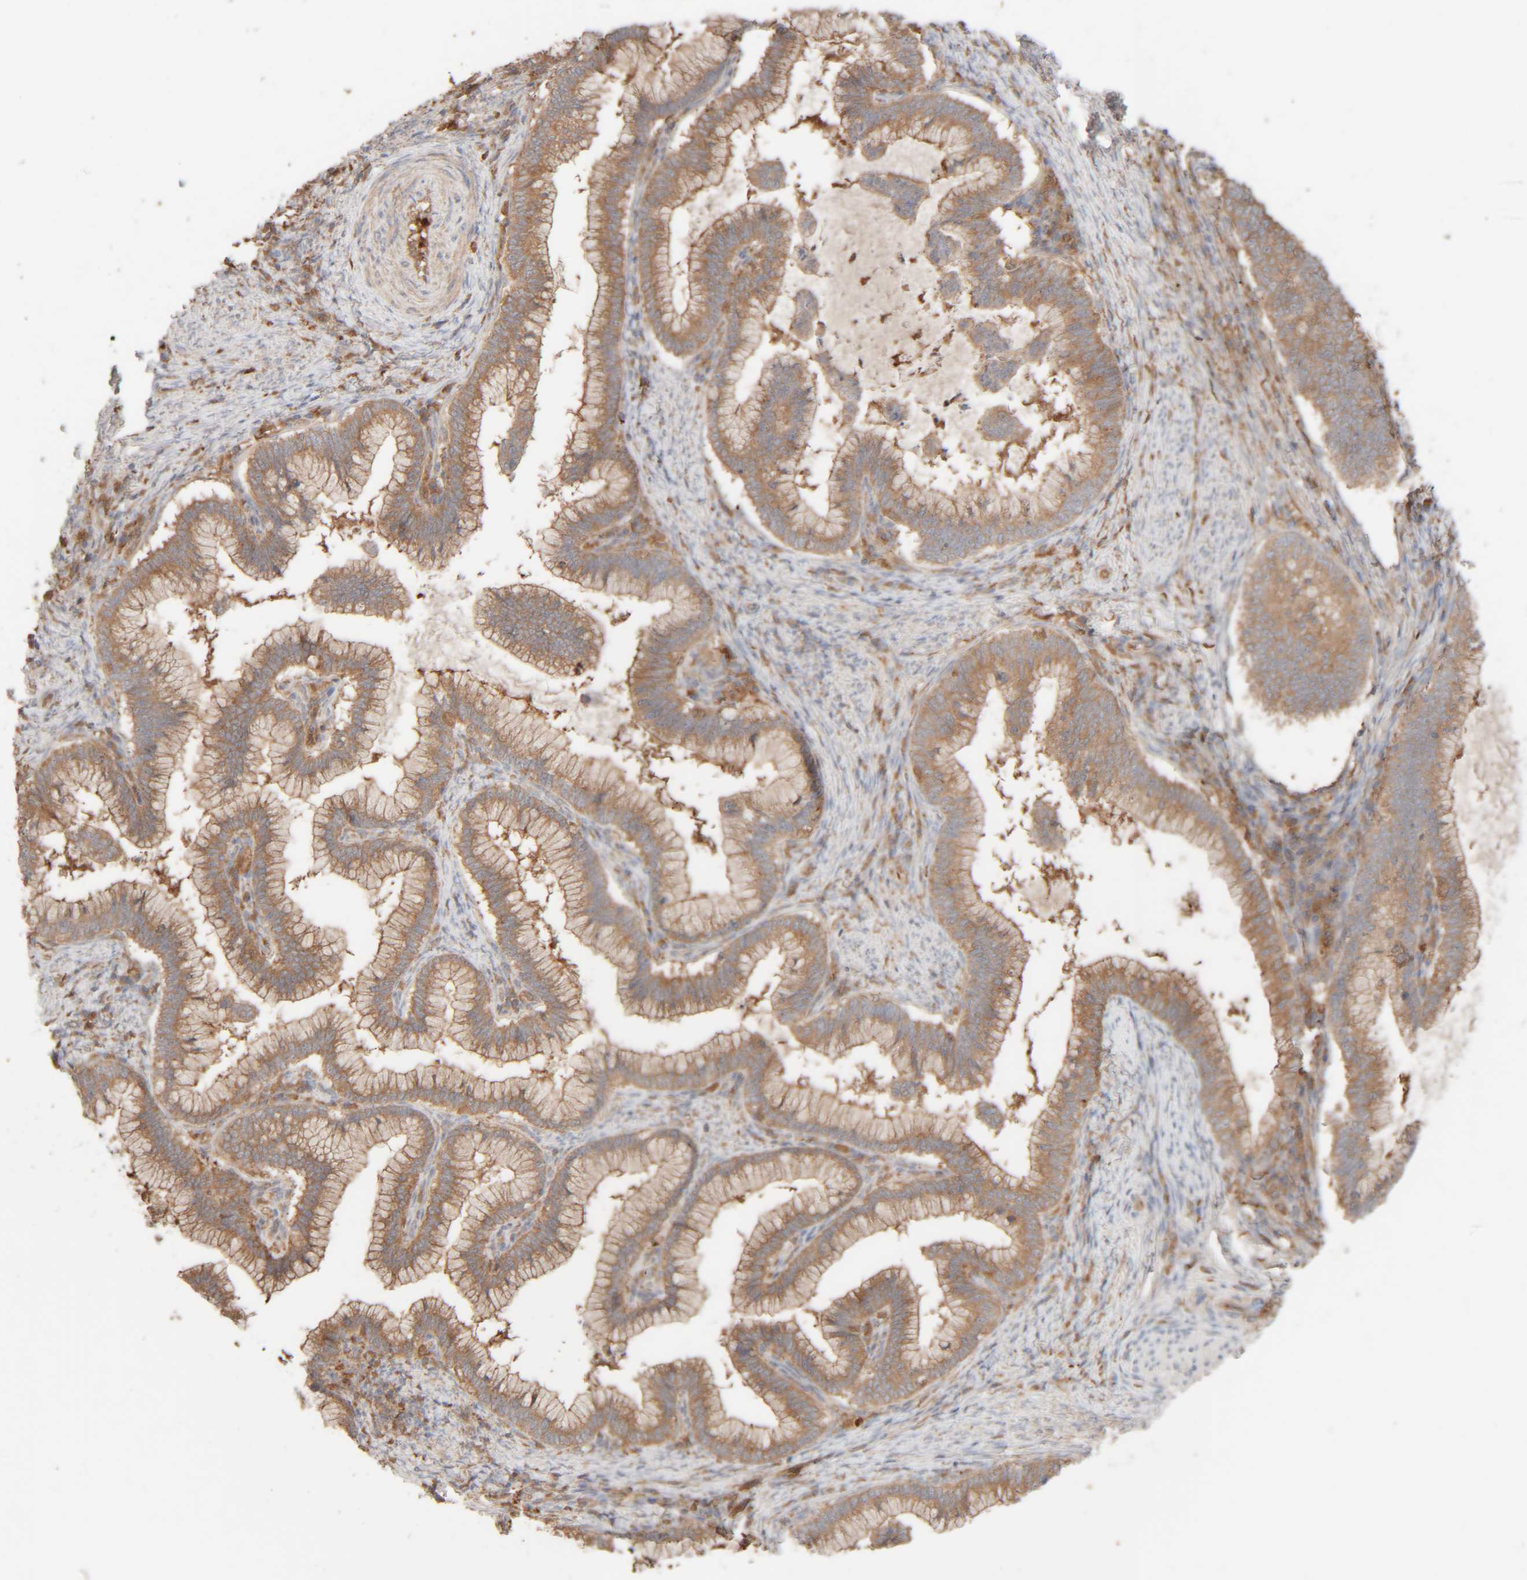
{"staining": {"intensity": "moderate", "quantity": ">75%", "location": "cytoplasmic/membranous"}, "tissue": "cervical cancer", "cell_type": "Tumor cells", "image_type": "cancer", "snomed": [{"axis": "morphology", "description": "Adenocarcinoma, NOS"}, {"axis": "topography", "description": "Cervix"}], "caption": "Moderate cytoplasmic/membranous expression for a protein is identified in approximately >75% of tumor cells of cervical adenocarcinoma using immunohistochemistry.", "gene": "TMEM192", "patient": {"sex": "female", "age": 36}}